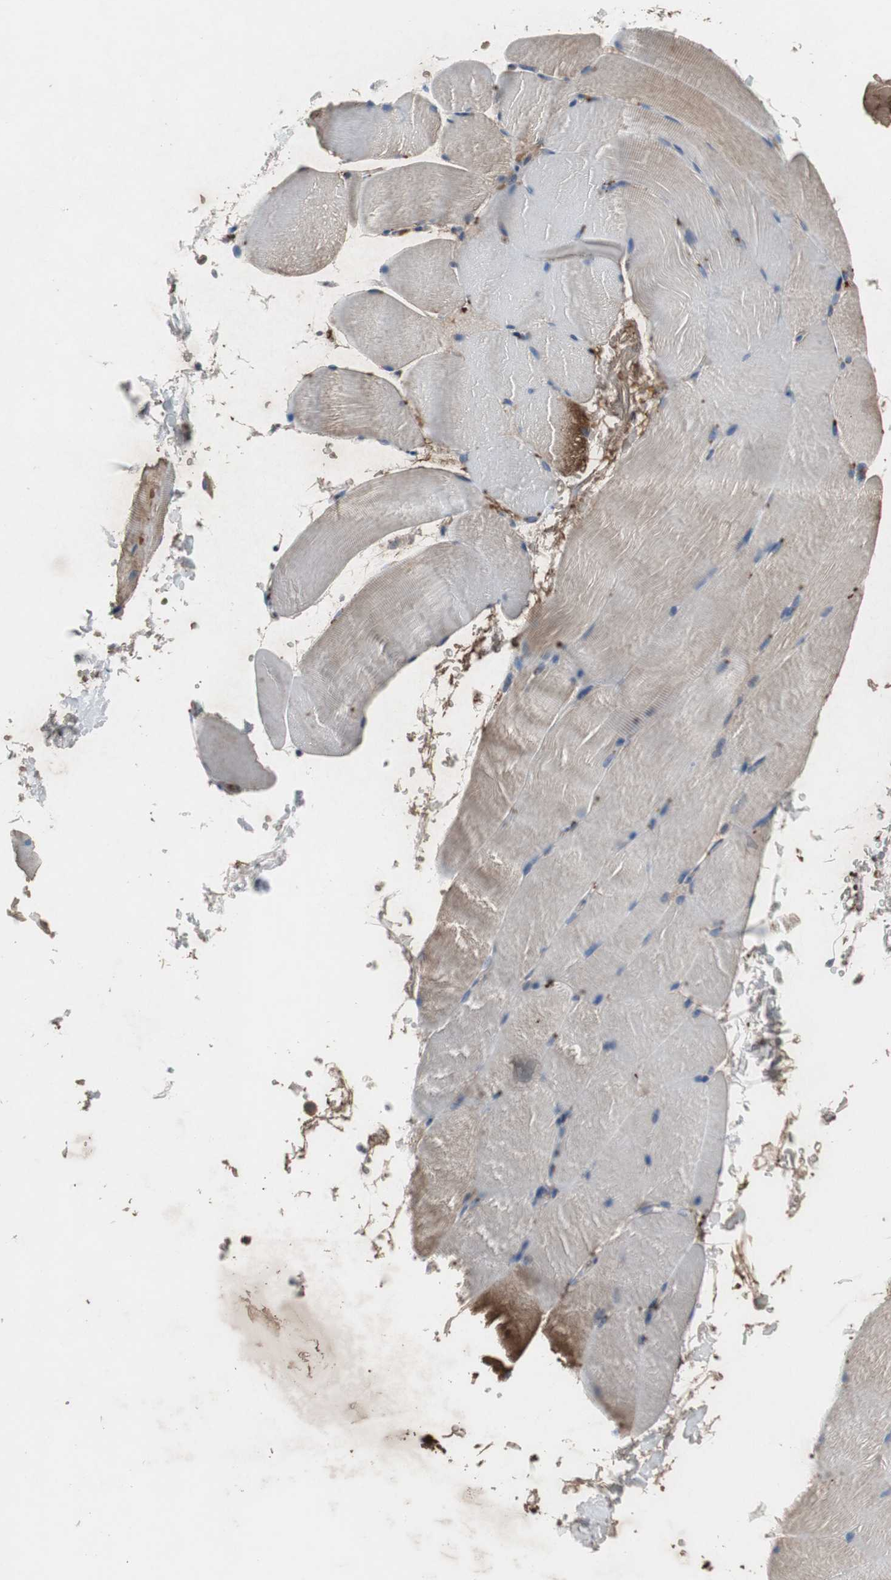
{"staining": {"intensity": "weak", "quantity": "<25%", "location": "cytoplasmic/membranous"}, "tissue": "skeletal muscle", "cell_type": "Myocytes", "image_type": "normal", "snomed": [{"axis": "morphology", "description": "Normal tissue, NOS"}, {"axis": "topography", "description": "Skeletal muscle"}, {"axis": "topography", "description": "Parathyroid gland"}], "caption": "The immunohistochemistry (IHC) micrograph has no significant staining in myocytes of skeletal muscle. (DAB IHC visualized using brightfield microscopy, high magnification).", "gene": "CALB2", "patient": {"sex": "female", "age": 37}}